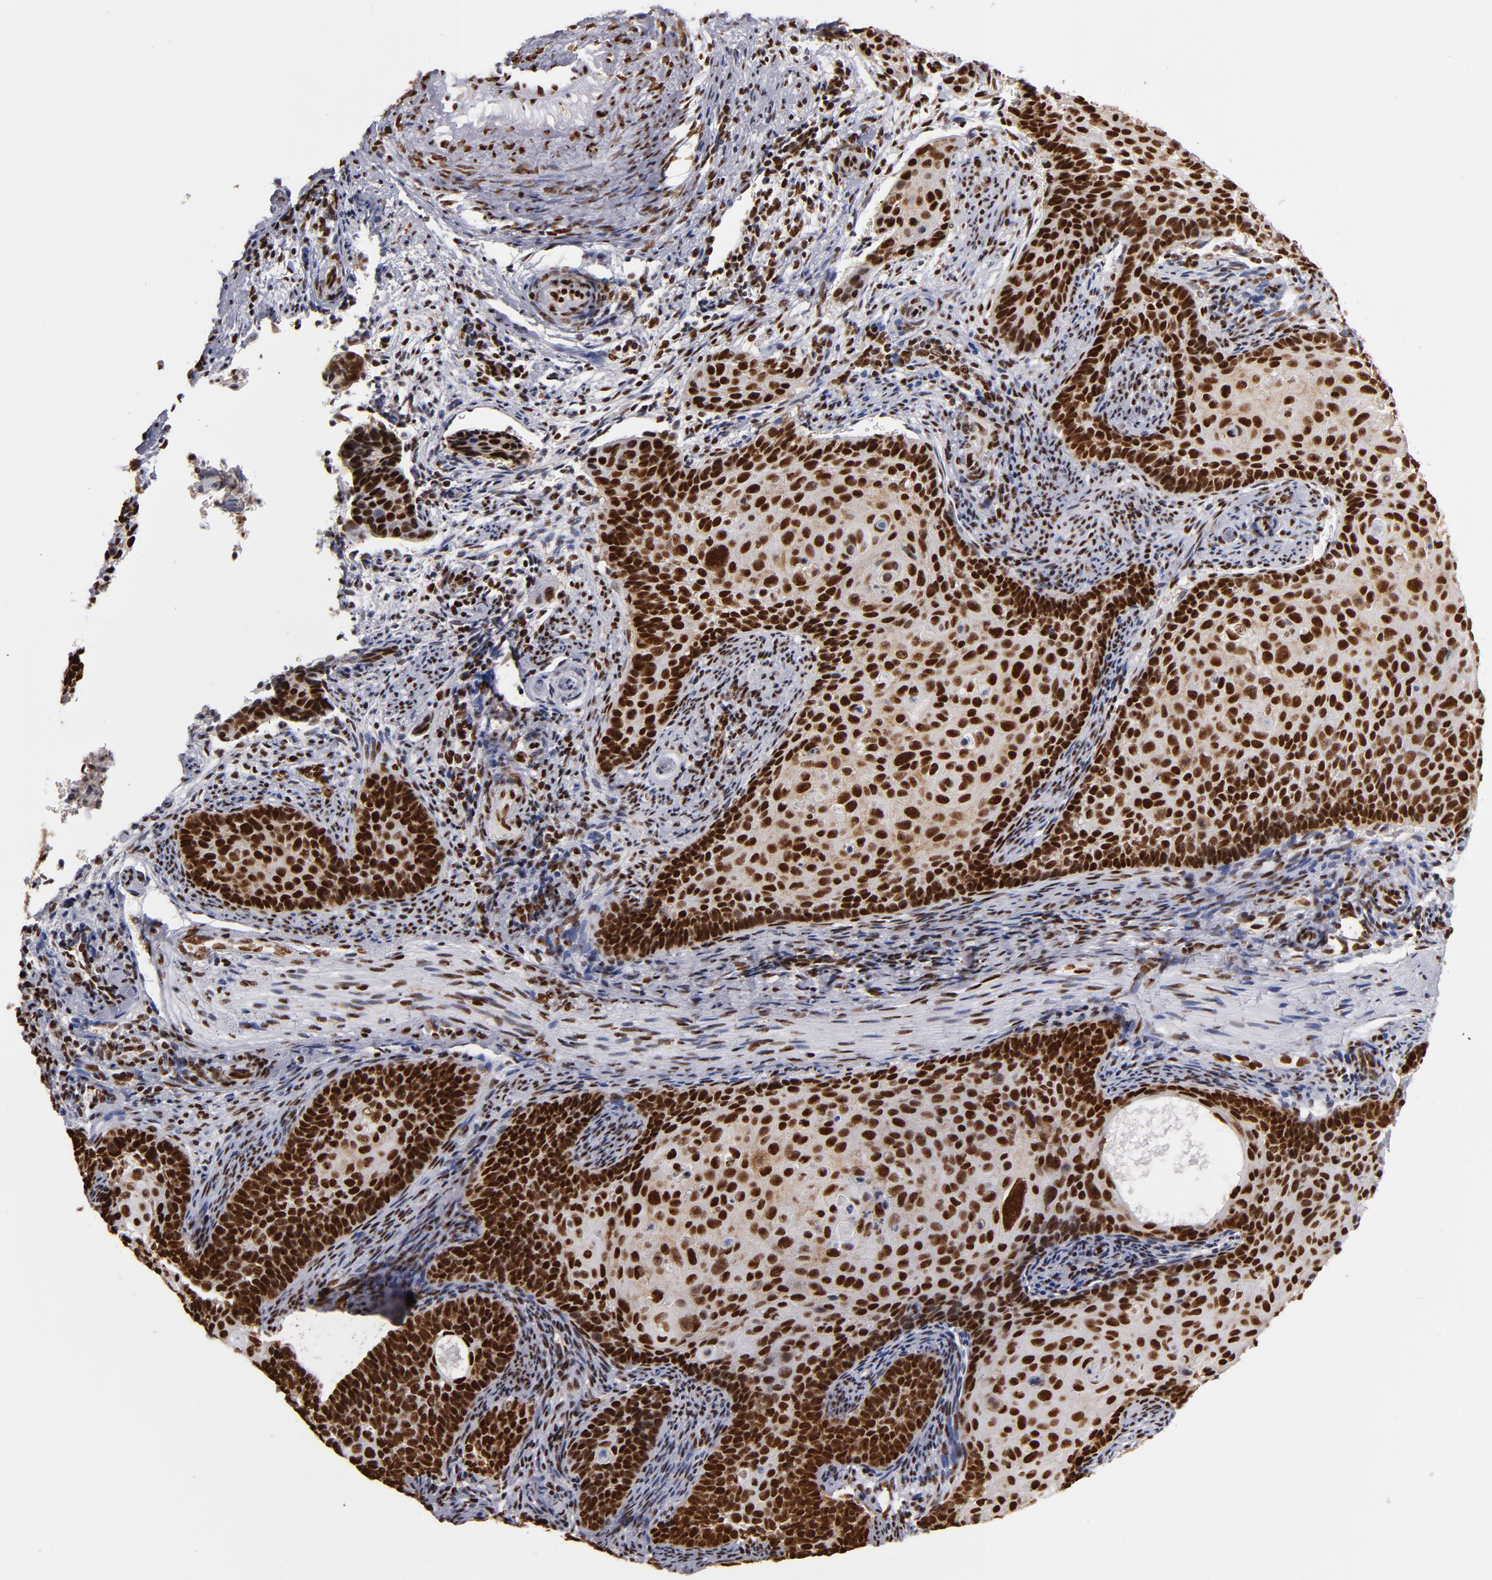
{"staining": {"intensity": "strong", "quantity": ">75%", "location": "nuclear"}, "tissue": "cervical cancer", "cell_type": "Tumor cells", "image_type": "cancer", "snomed": [{"axis": "morphology", "description": "Squamous cell carcinoma, NOS"}, {"axis": "topography", "description": "Cervix"}], "caption": "Immunohistochemistry histopathology image of neoplastic tissue: cervical cancer (squamous cell carcinoma) stained using immunohistochemistry exhibits high levels of strong protein expression localized specifically in the nuclear of tumor cells, appearing as a nuclear brown color.", "gene": "MRE11", "patient": {"sex": "female", "age": 33}}